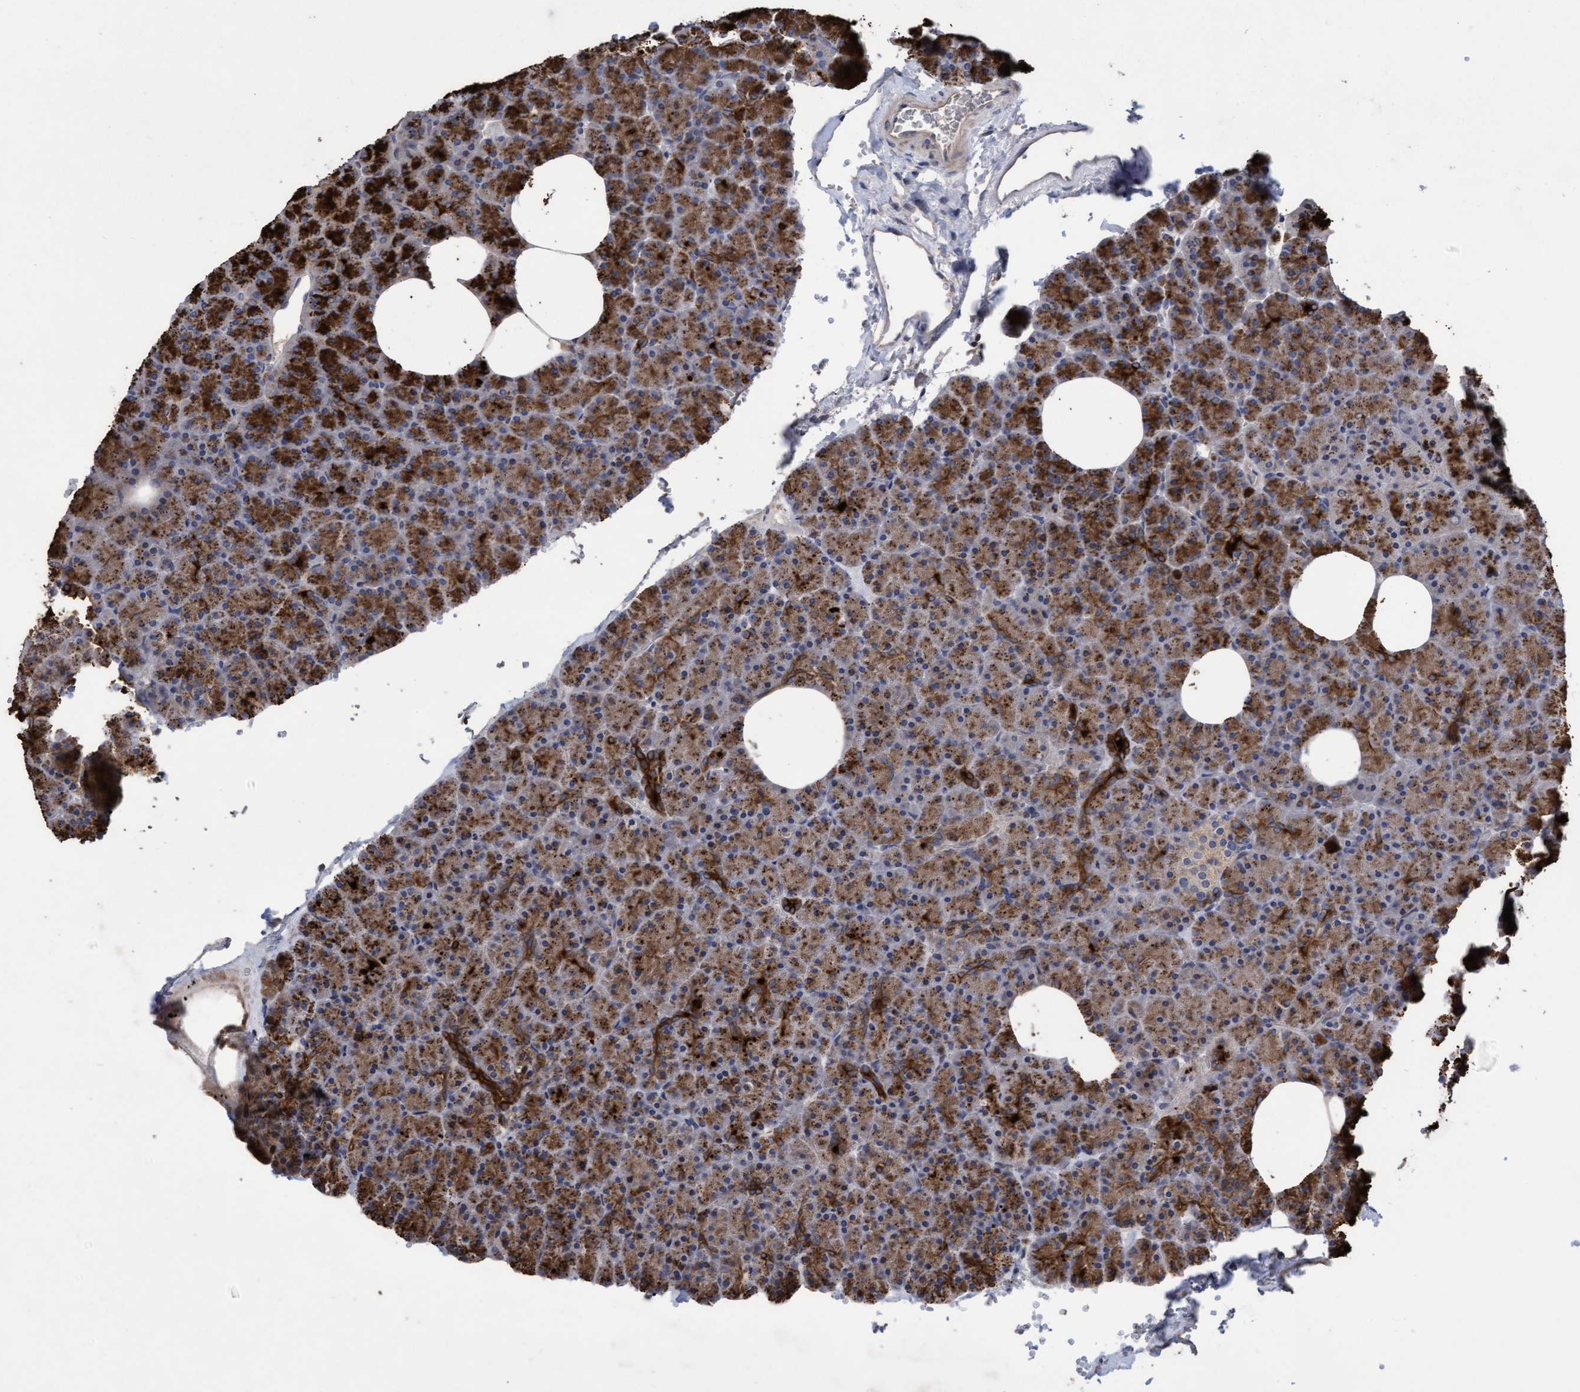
{"staining": {"intensity": "strong", "quantity": ">75%", "location": "cytoplasmic/membranous"}, "tissue": "pancreas", "cell_type": "Exocrine glandular cells", "image_type": "normal", "snomed": [{"axis": "morphology", "description": "Normal tissue, NOS"}, {"axis": "morphology", "description": "Carcinoid, malignant, NOS"}, {"axis": "topography", "description": "Pancreas"}], "caption": "The photomicrograph shows staining of normal pancreas, revealing strong cytoplasmic/membranous protein staining (brown color) within exocrine glandular cells.", "gene": "KRT24", "patient": {"sex": "female", "age": 35}}